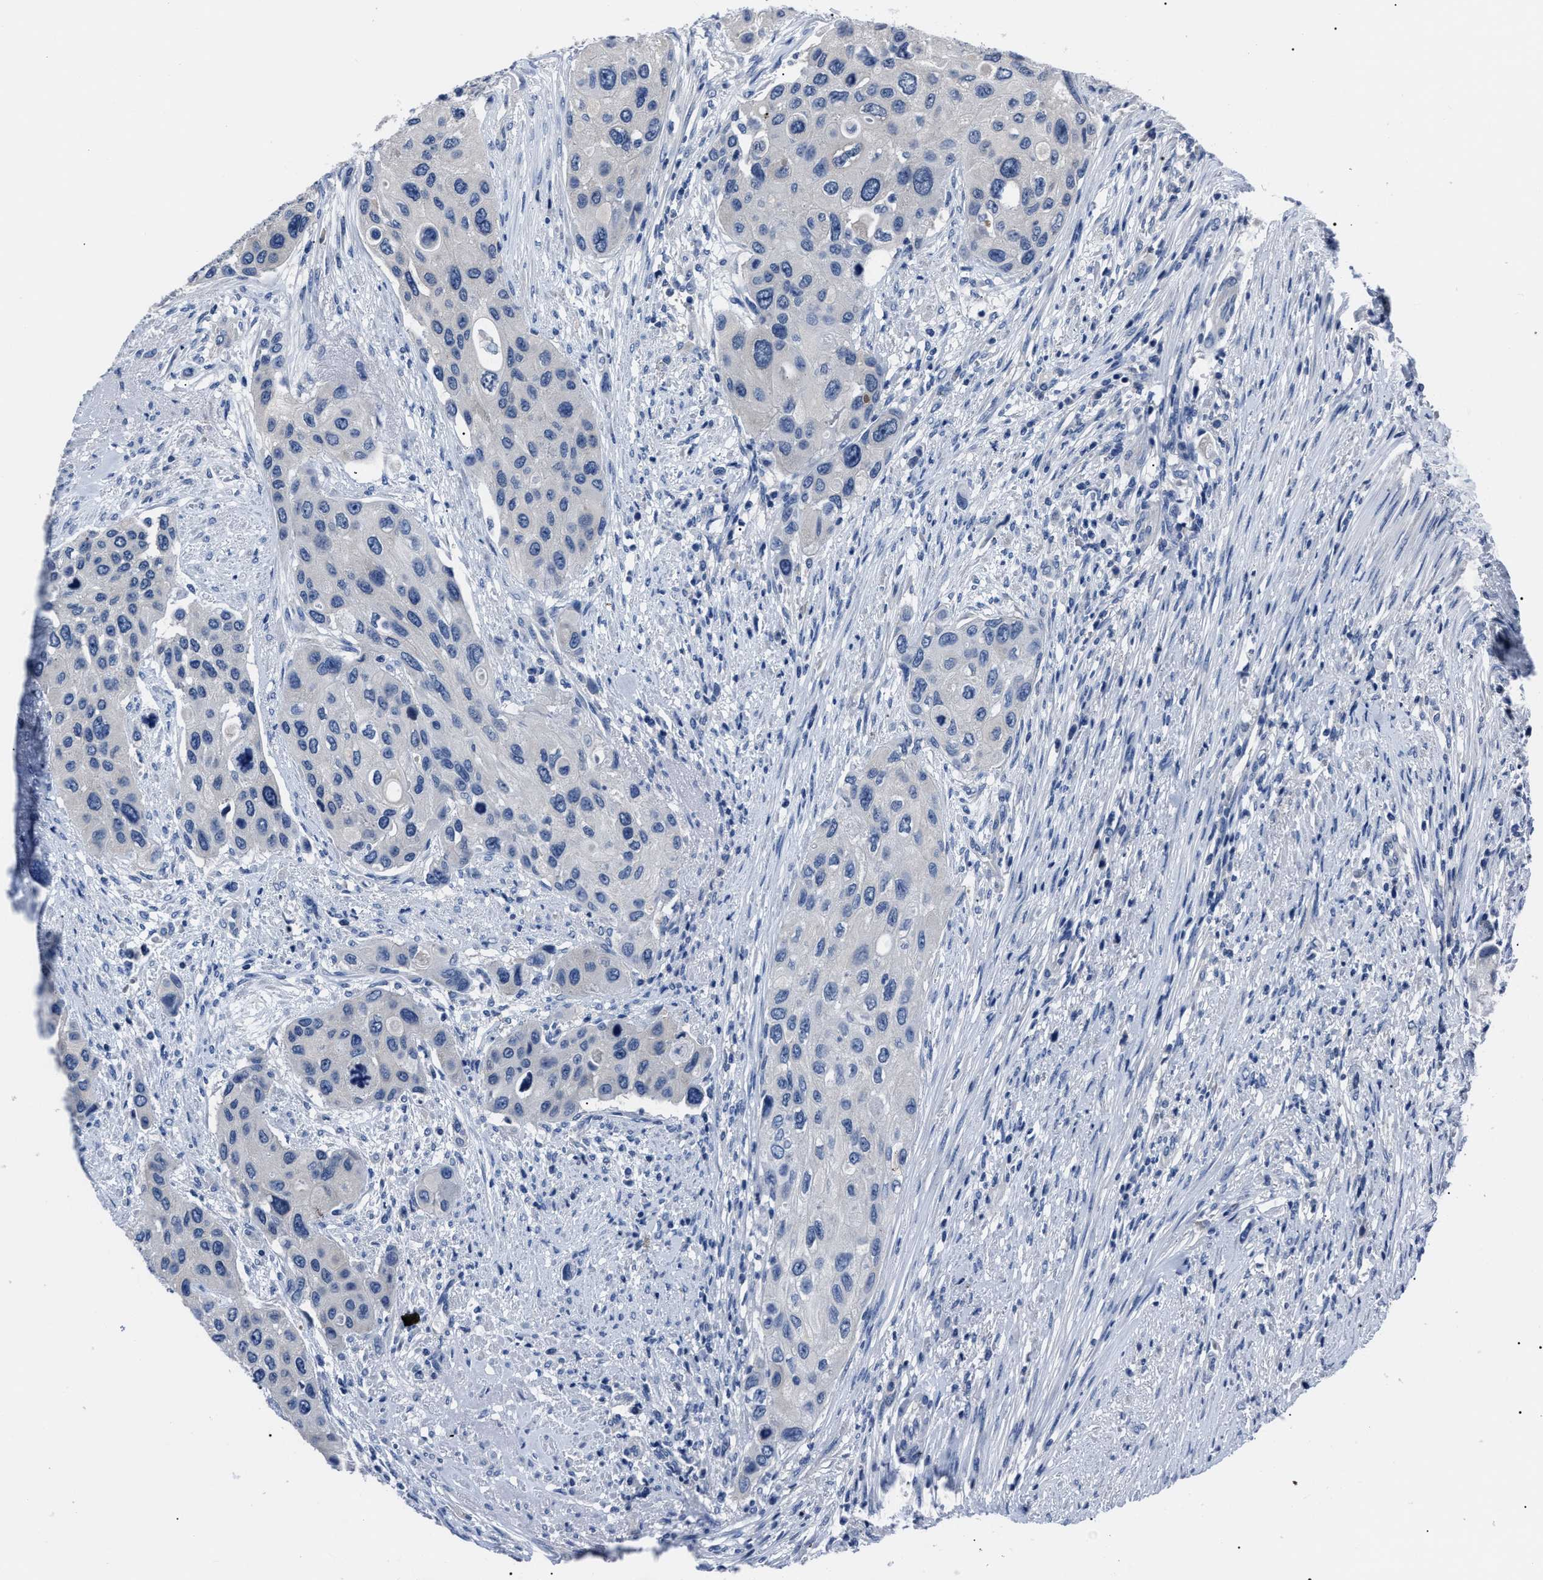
{"staining": {"intensity": "negative", "quantity": "none", "location": "none"}, "tissue": "urothelial cancer", "cell_type": "Tumor cells", "image_type": "cancer", "snomed": [{"axis": "morphology", "description": "Urothelial carcinoma, High grade"}, {"axis": "topography", "description": "Urinary bladder"}], "caption": "Urothelial cancer was stained to show a protein in brown. There is no significant staining in tumor cells.", "gene": "LRWD1", "patient": {"sex": "female", "age": 56}}